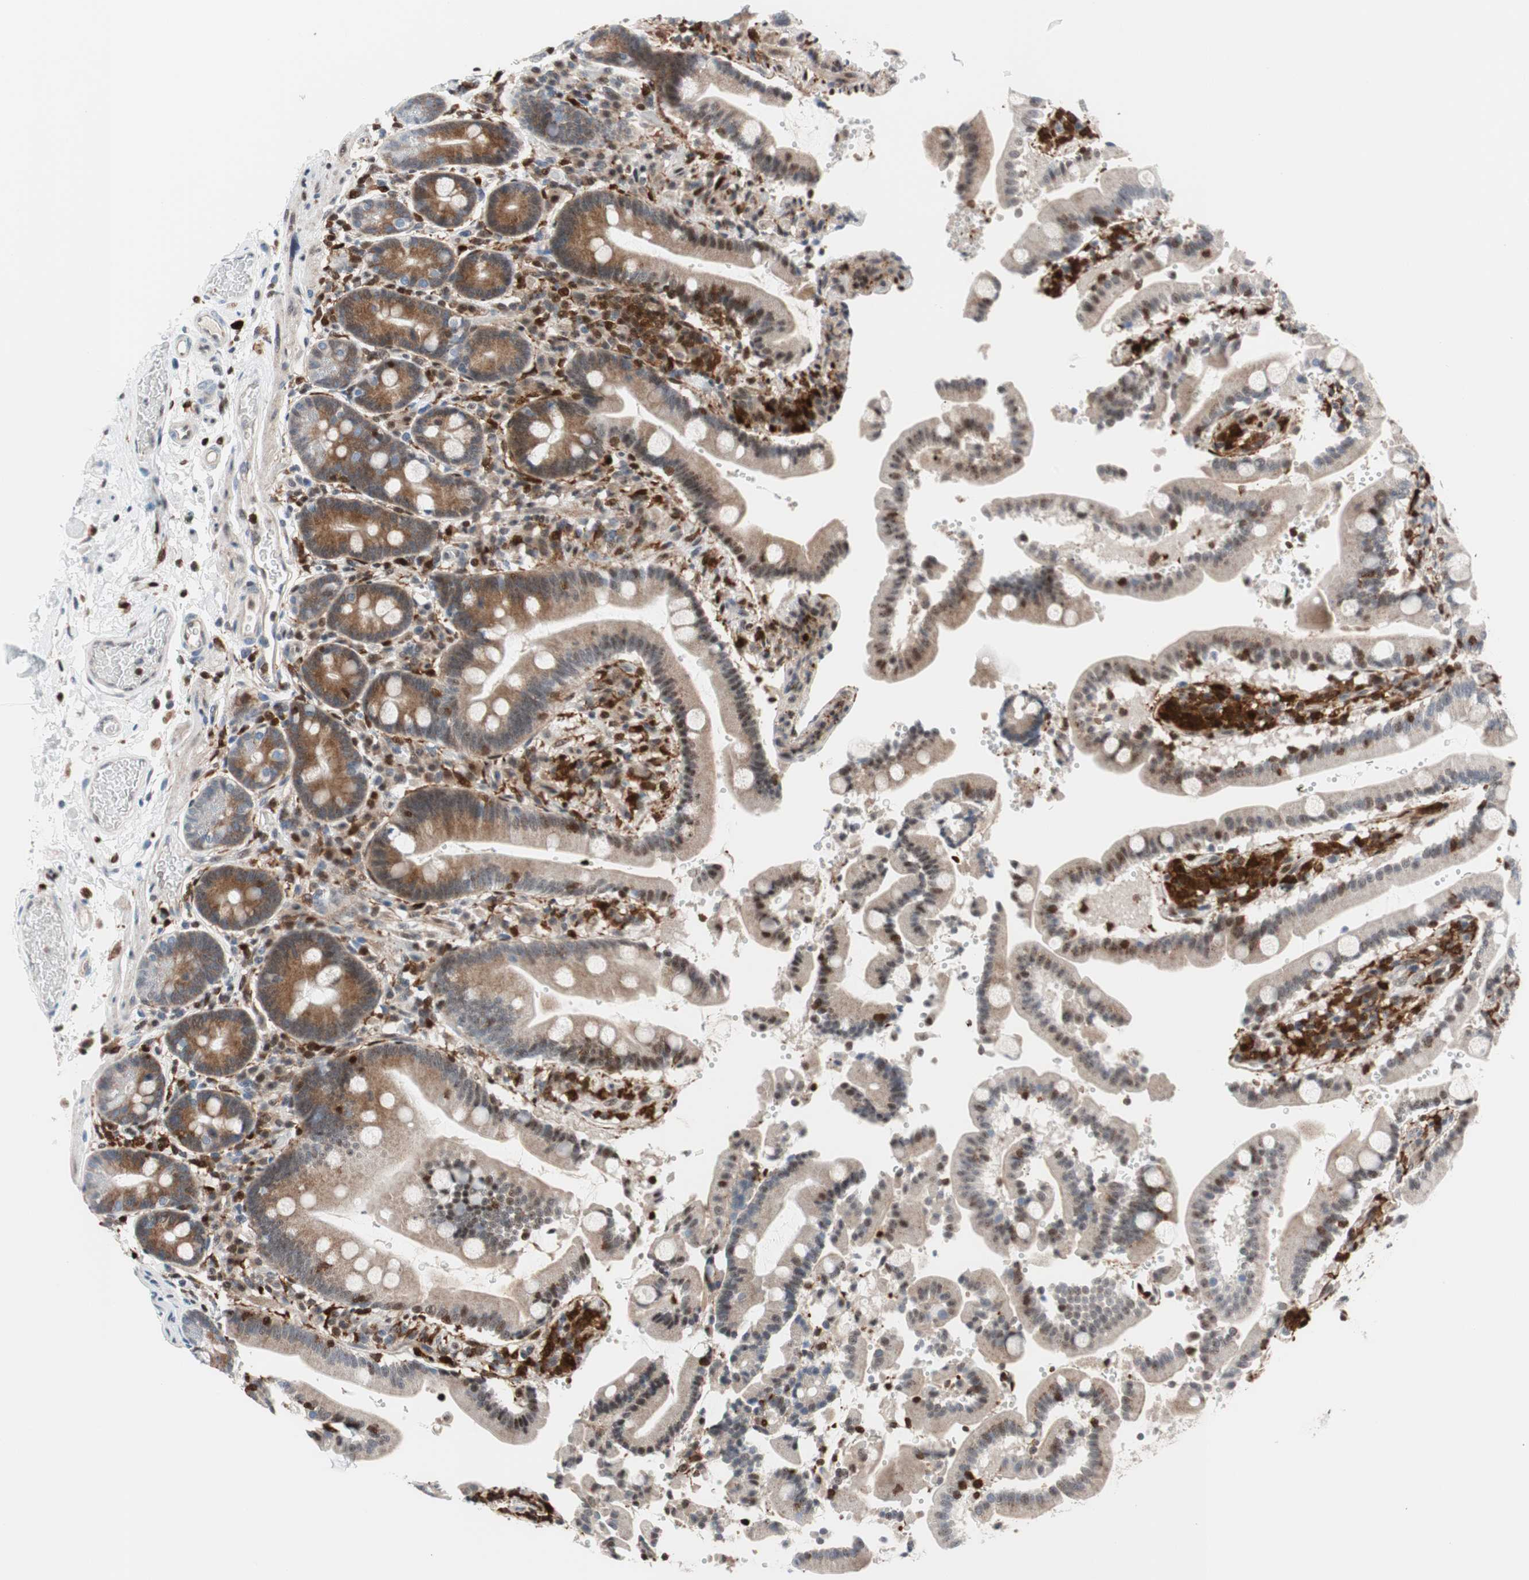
{"staining": {"intensity": "moderate", "quantity": ">75%", "location": "cytoplasmic/membranous"}, "tissue": "duodenum", "cell_type": "Glandular cells", "image_type": "normal", "snomed": [{"axis": "morphology", "description": "Normal tissue, NOS"}, {"axis": "topography", "description": "Small intestine, NOS"}], "caption": "This photomicrograph shows immunohistochemistry staining of unremarkable human duodenum, with medium moderate cytoplasmic/membranous staining in approximately >75% of glandular cells.", "gene": "RGS10", "patient": {"sex": "female", "age": 71}}